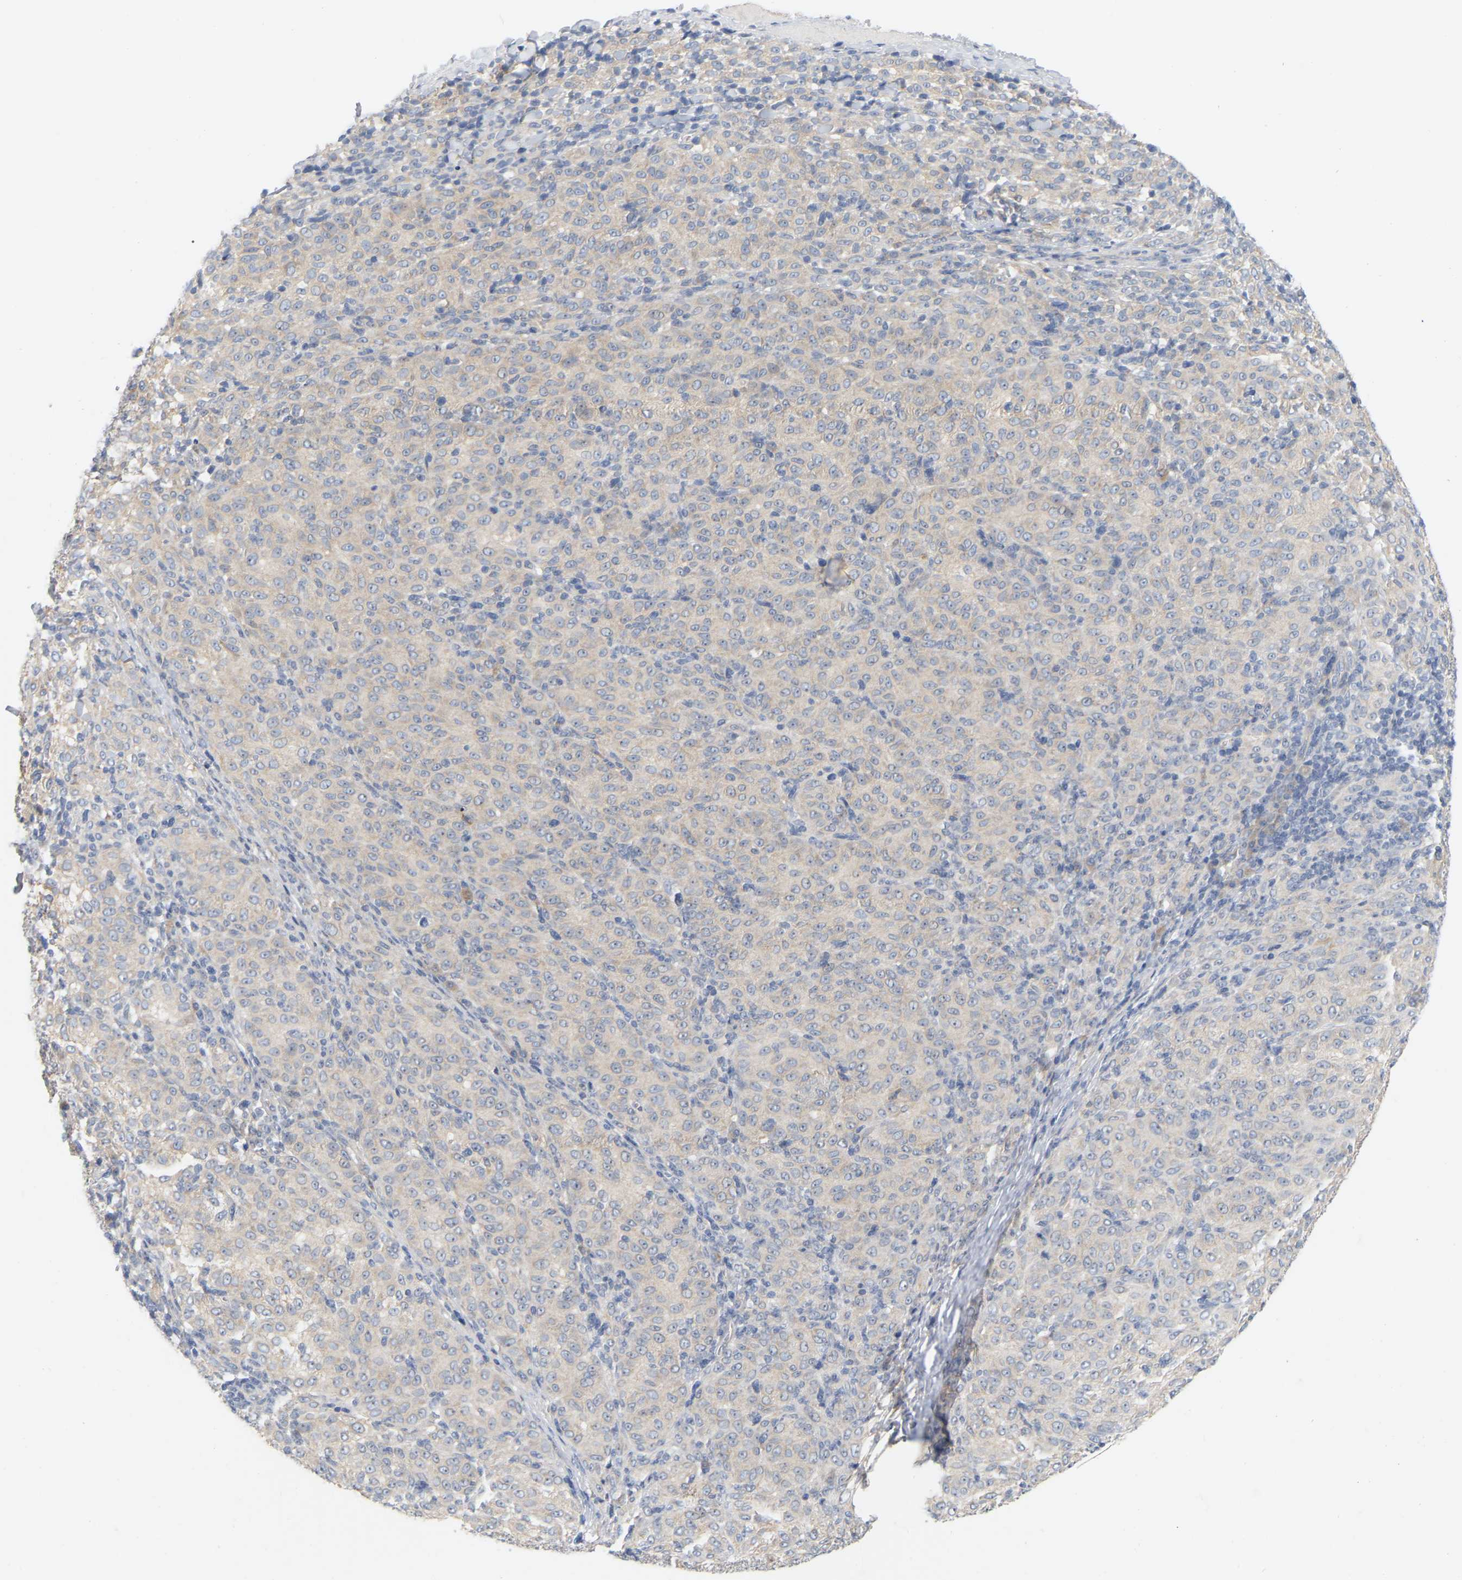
{"staining": {"intensity": "weak", "quantity": "25%-75%", "location": "cytoplasmic/membranous"}, "tissue": "melanoma", "cell_type": "Tumor cells", "image_type": "cancer", "snomed": [{"axis": "morphology", "description": "Malignant melanoma, NOS"}, {"axis": "topography", "description": "Skin"}], "caption": "Weak cytoplasmic/membranous staining is present in about 25%-75% of tumor cells in melanoma.", "gene": "MINDY4", "patient": {"sex": "female", "age": 72}}